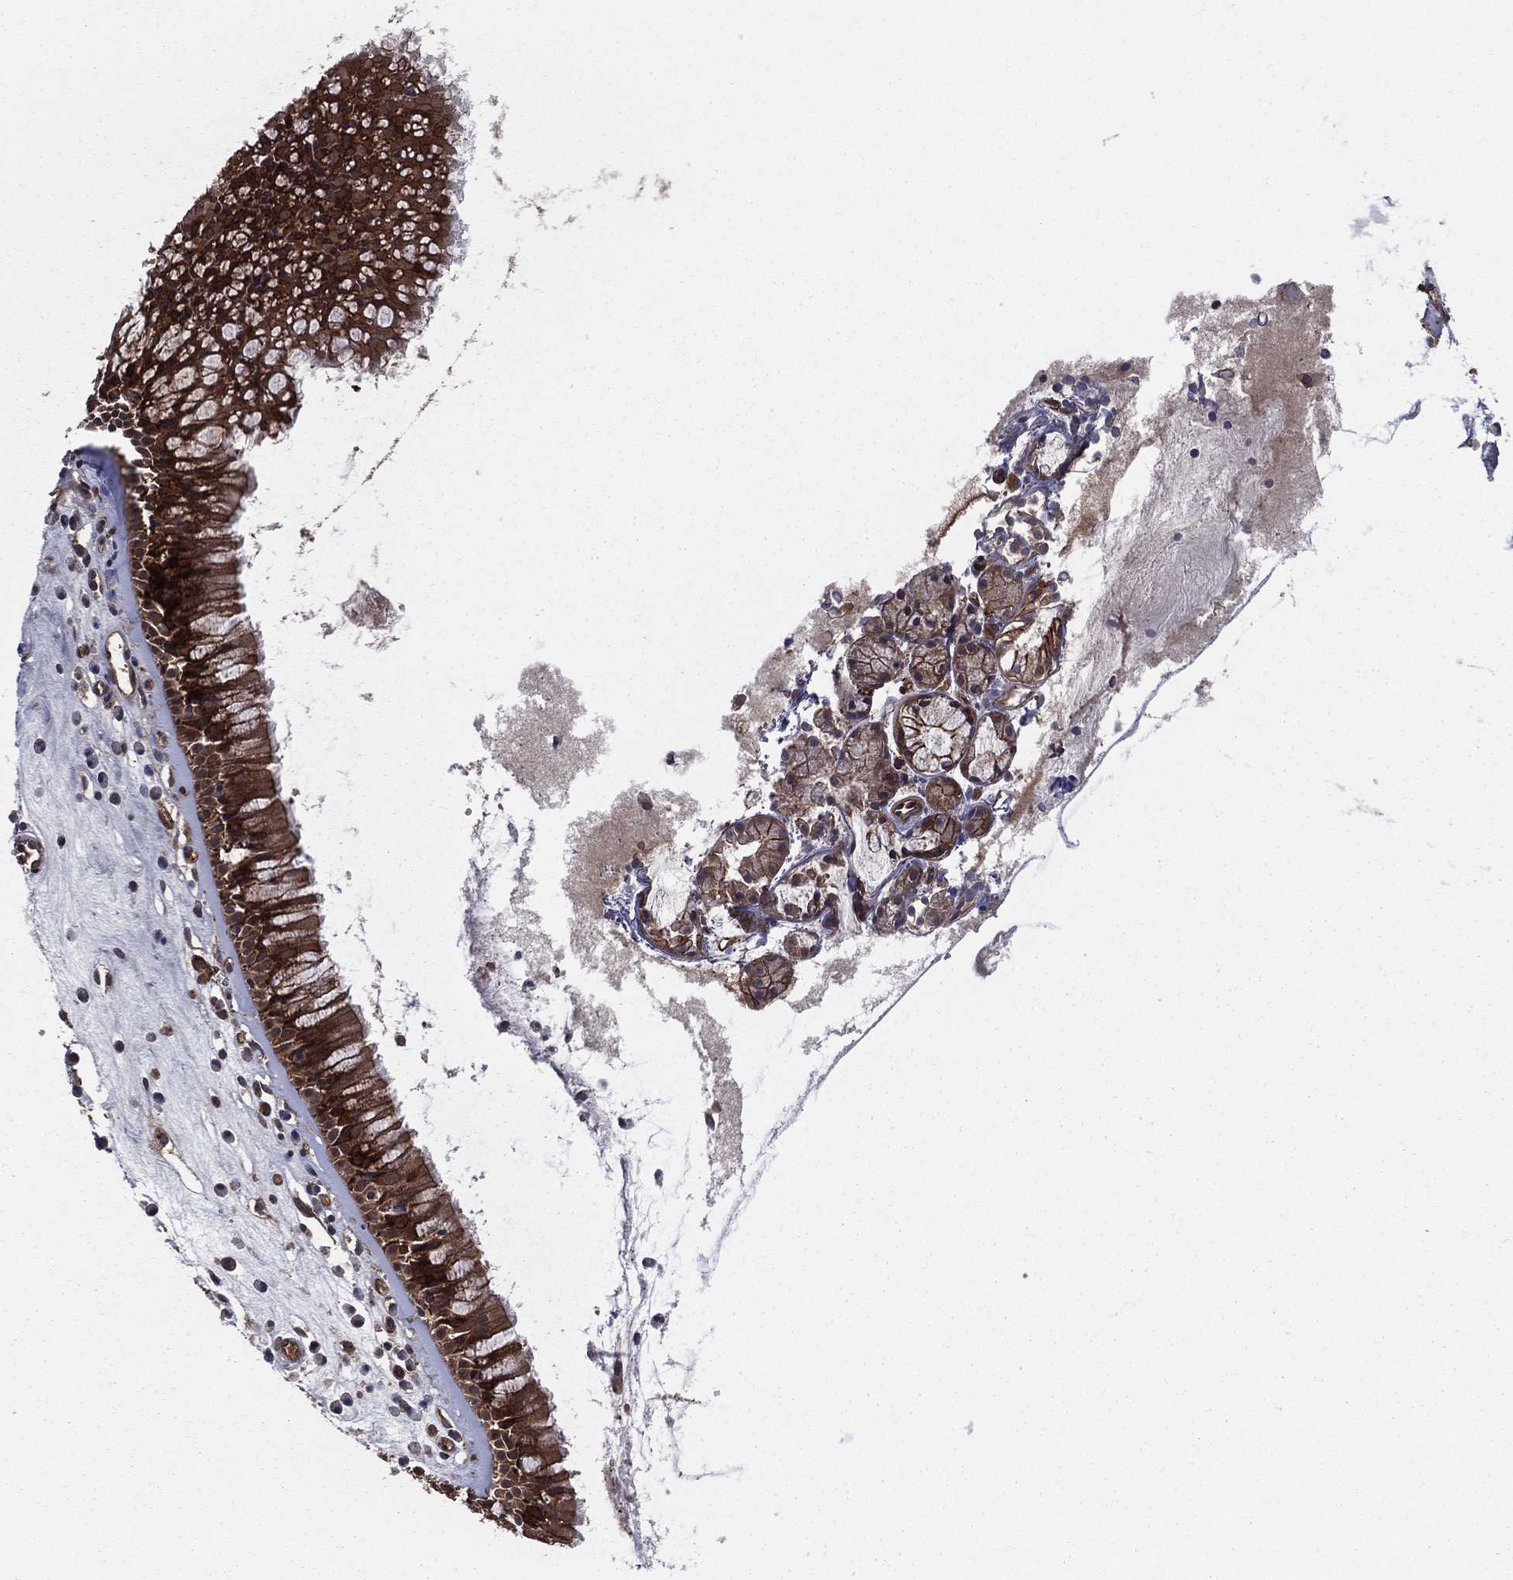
{"staining": {"intensity": "strong", "quantity": ">75%", "location": "cytoplasmic/membranous"}, "tissue": "nasopharynx", "cell_type": "Respiratory epithelial cells", "image_type": "normal", "snomed": [{"axis": "morphology", "description": "Normal tissue, NOS"}, {"axis": "topography", "description": "Nasopharynx"}], "caption": "Benign nasopharynx was stained to show a protein in brown. There is high levels of strong cytoplasmic/membranous positivity in approximately >75% of respiratory epithelial cells. Nuclei are stained in blue.", "gene": "CERT1", "patient": {"sex": "male", "age": 57}}